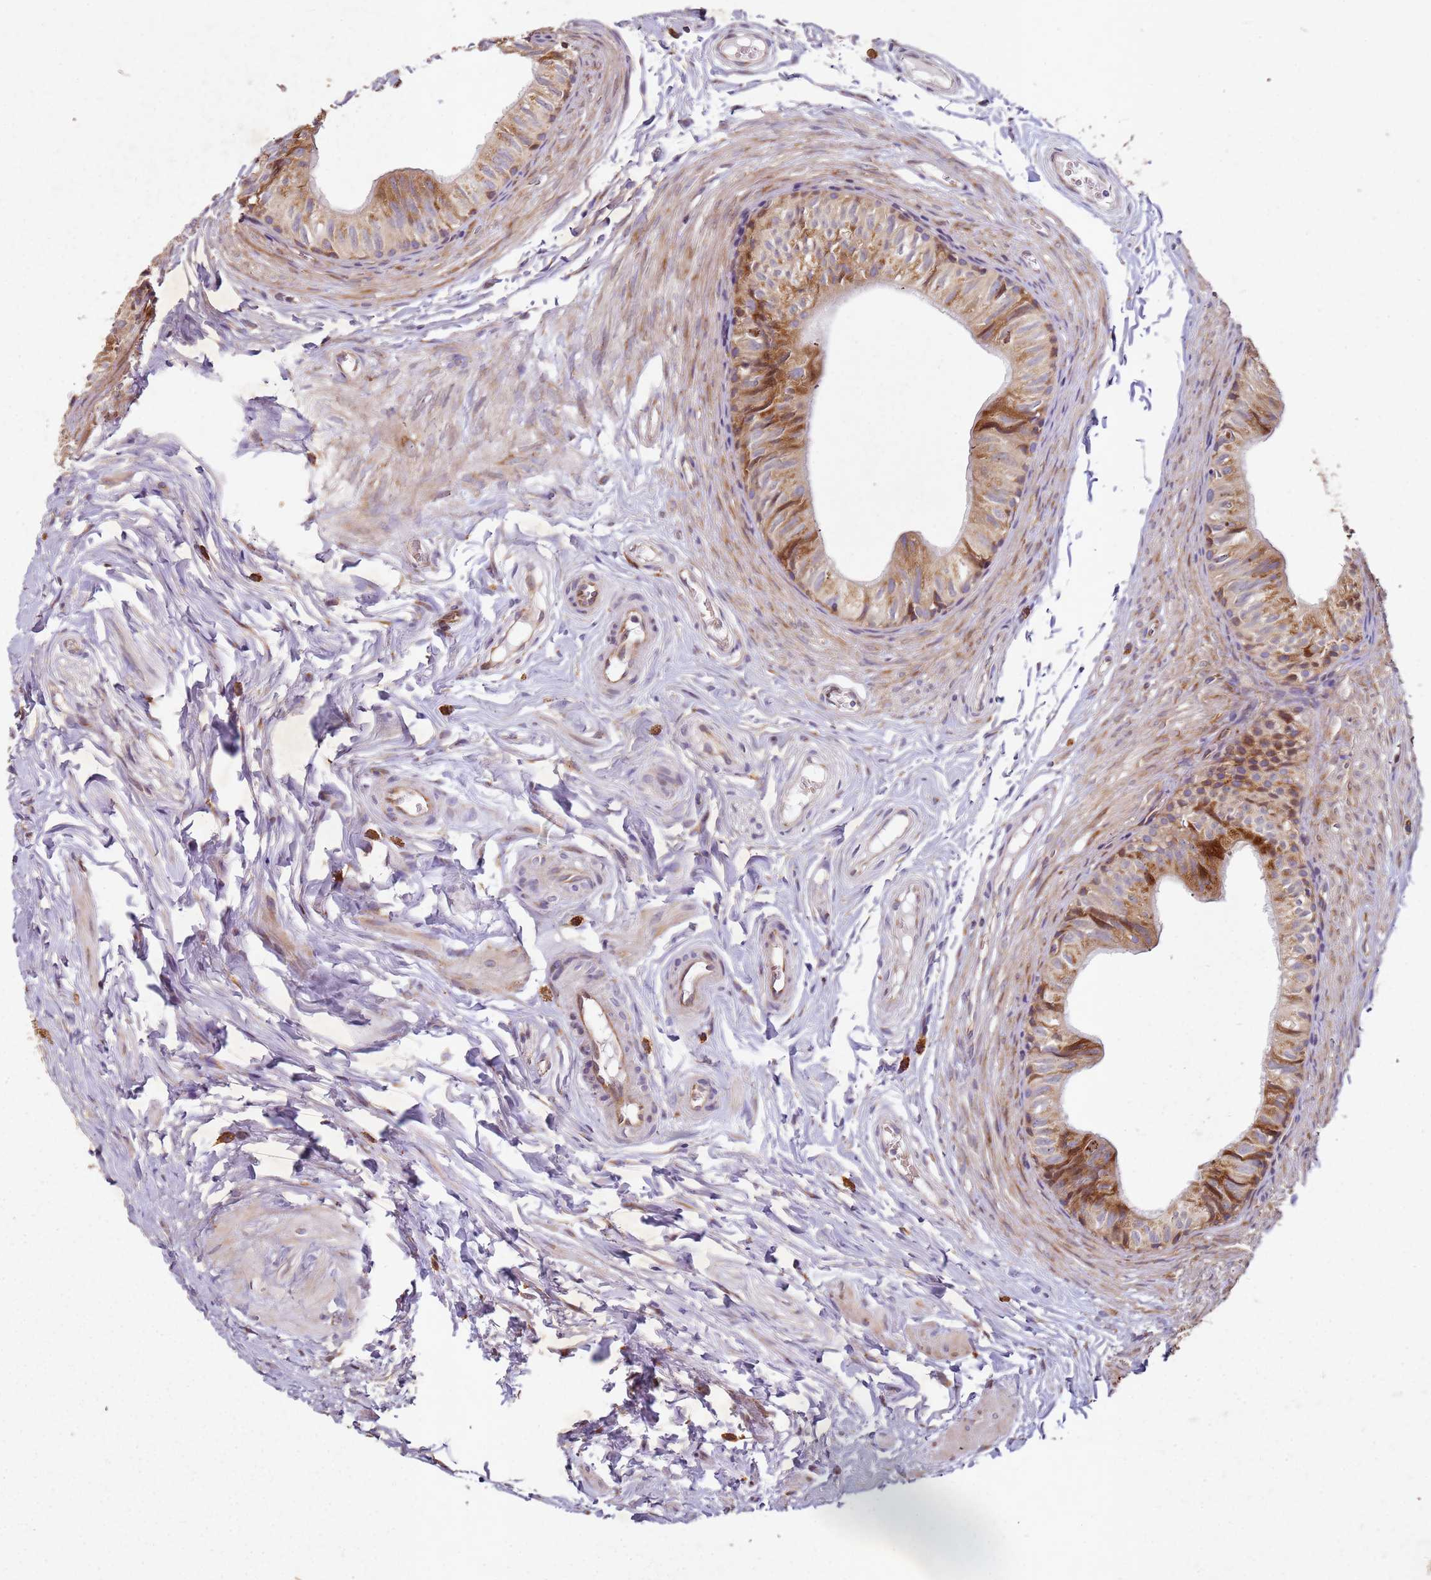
{"staining": {"intensity": "strong", "quantity": "25%-75%", "location": "cytoplasmic/membranous"}, "tissue": "epididymis", "cell_type": "Glandular cells", "image_type": "normal", "snomed": [{"axis": "morphology", "description": "Normal tissue, NOS"}, {"axis": "topography", "description": "Epididymis"}], "caption": "Immunohistochemistry (IHC) photomicrograph of normal human epididymis stained for a protein (brown), which shows high levels of strong cytoplasmic/membranous positivity in about 25%-75% of glandular cells.", "gene": "ARFRP1", "patient": {"sex": "male", "age": 37}}